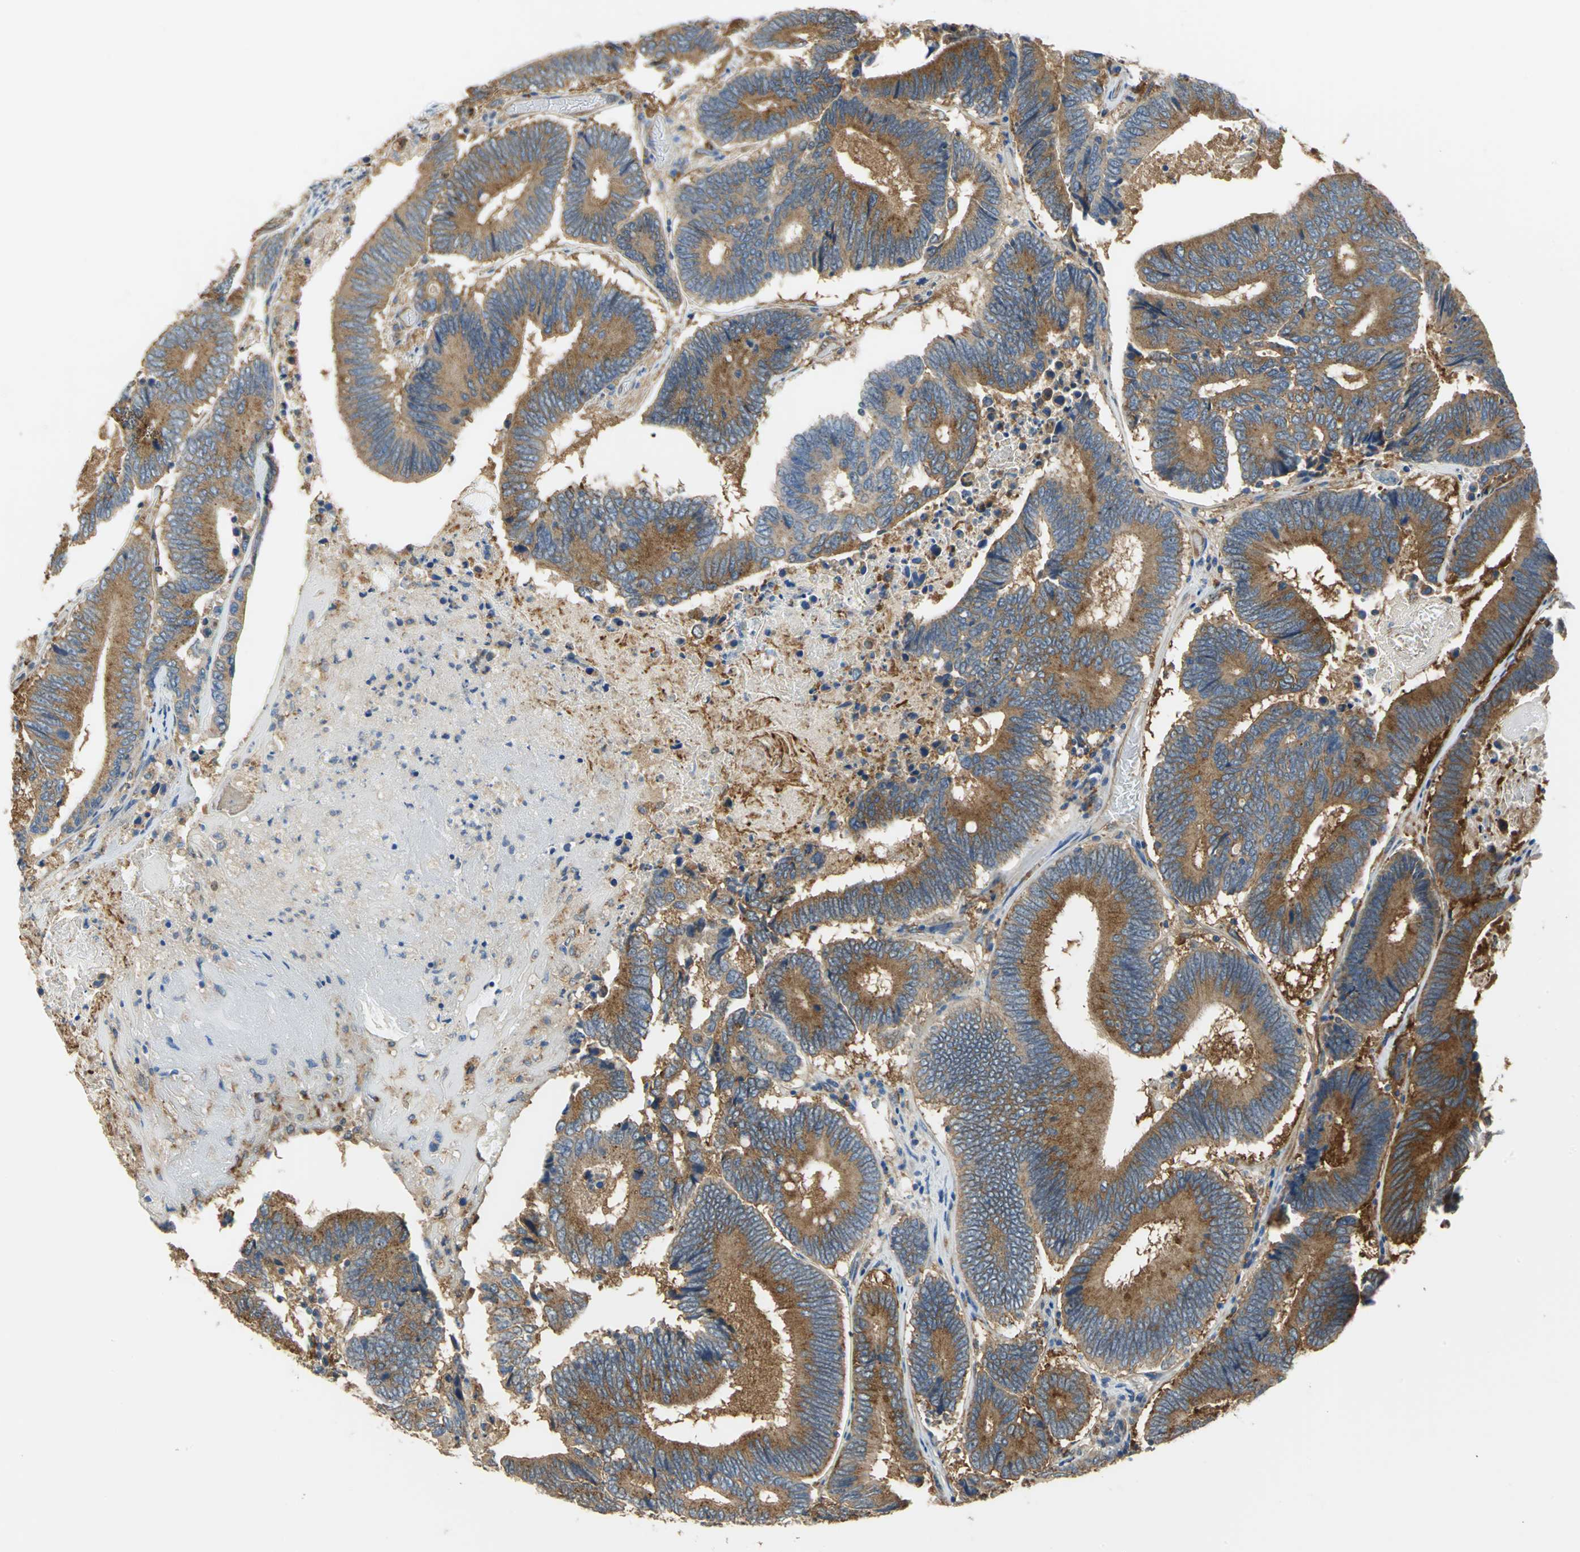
{"staining": {"intensity": "strong", "quantity": ">75%", "location": "cytoplasmic/membranous"}, "tissue": "colorectal cancer", "cell_type": "Tumor cells", "image_type": "cancer", "snomed": [{"axis": "morphology", "description": "Adenocarcinoma, NOS"}, {"axis": "topography", "description": "Colon"}], "caption": "Protein staining of adenocarcinoma (colorectal) tissue reveals strong cytoplasmic/membranous positivity in about >75% of tumor cells.", "gene": "DIAPH2", "patient": {"sex": "female", "age": 78}}